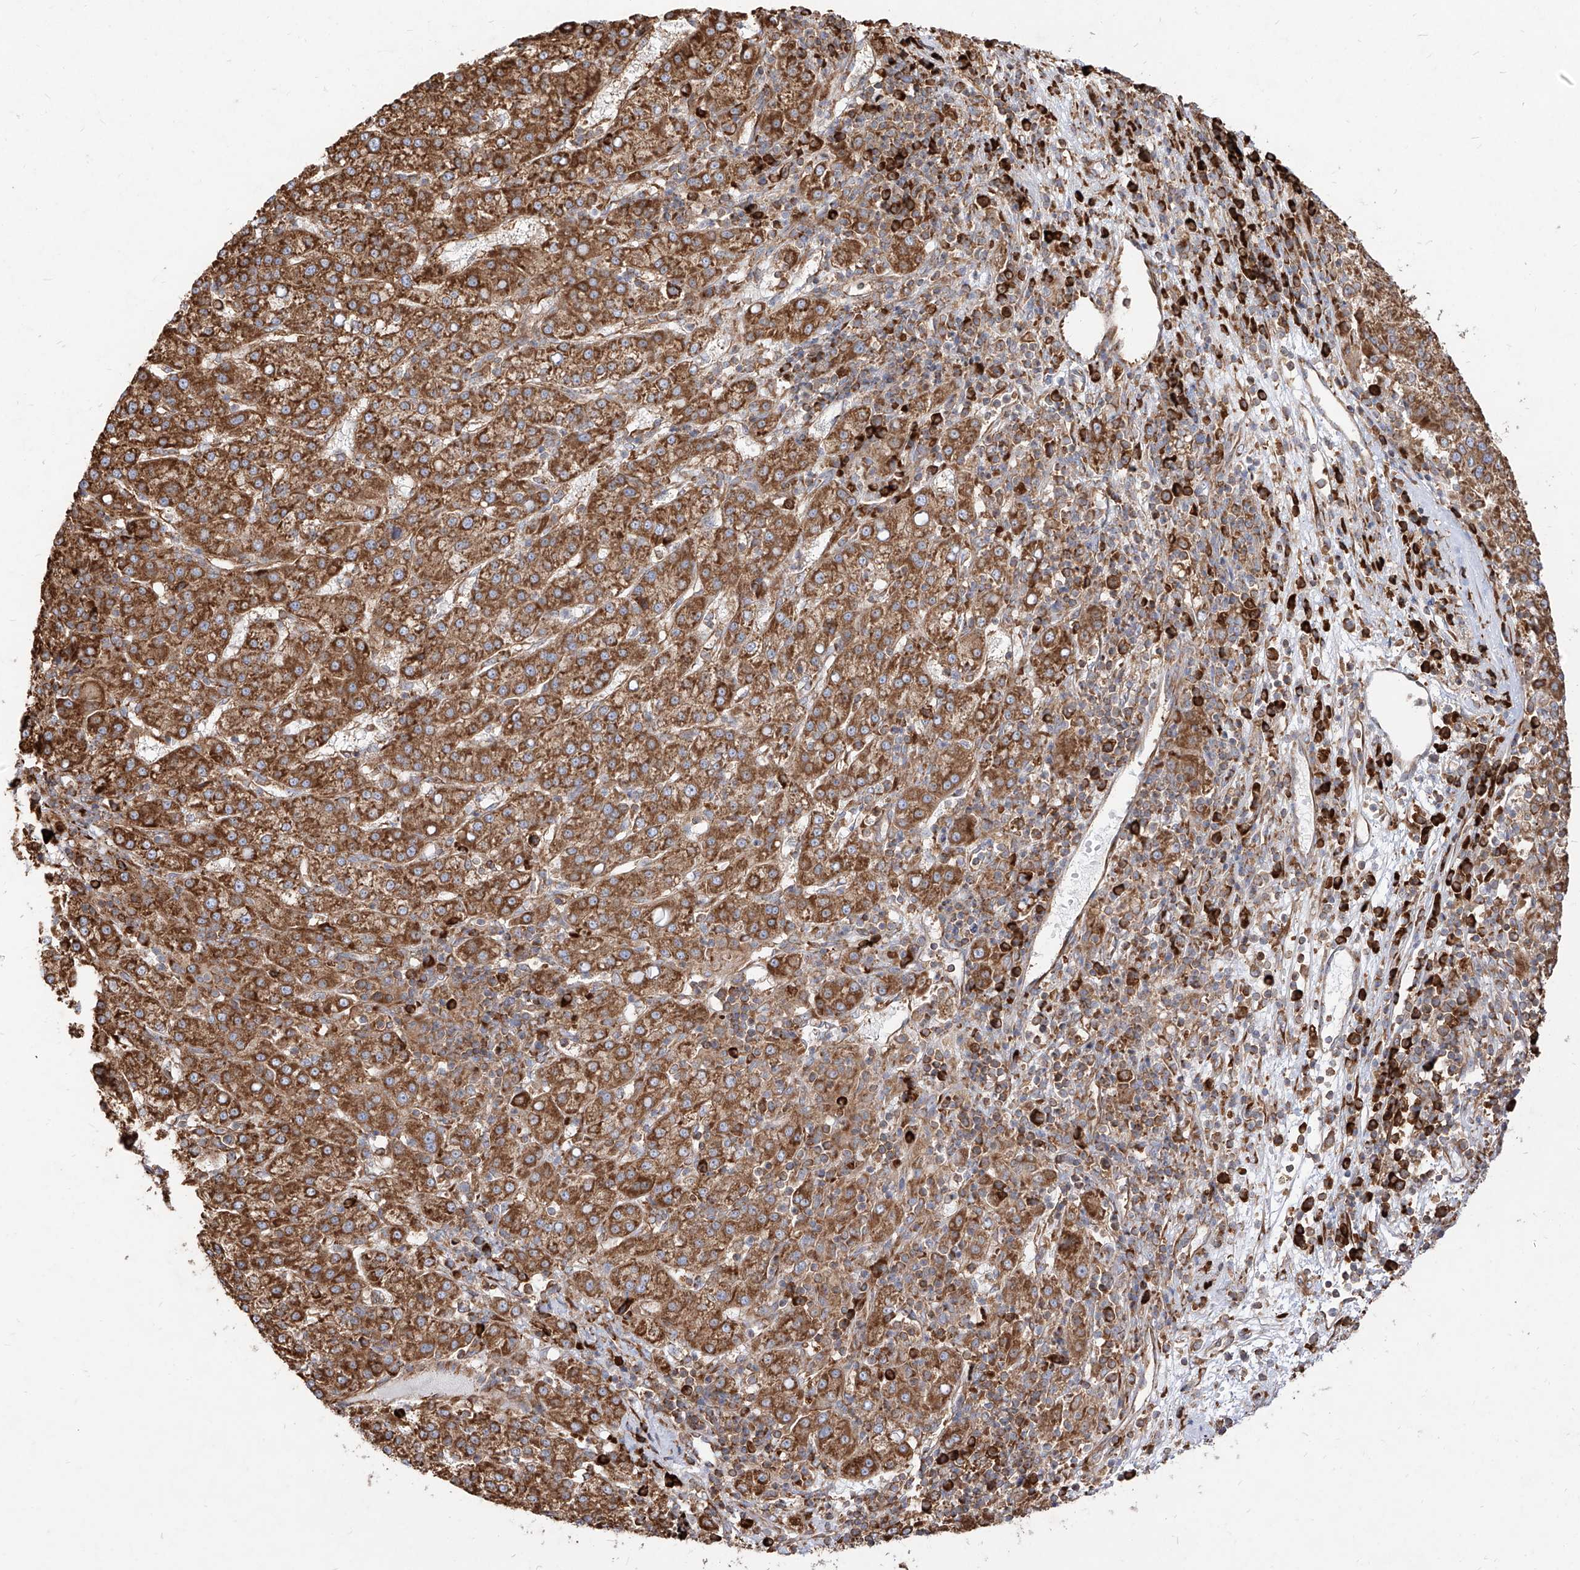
{"staining": {"intensity": "strong", "quantity": ">75%", "location": "cytoplasmic/membranous"}, "tissue": "liver cancer", "cell_type": "Tumor cells", "image_type": "cancer", "snomed": [{"axis": "morphology", "description": "Carcinoma, Hepatocellular, NOS"}, {"axis": "topography", "description": "Liver"}], "caption": "Brown immunohistochemical staining in hepatocellular carcinoma (liver) demonstrates strong cytoplasmic/membranous expression in about >75% of tumor cells.", "gene": "RPS25", "patient": {"sex": "female", "age": 58}}